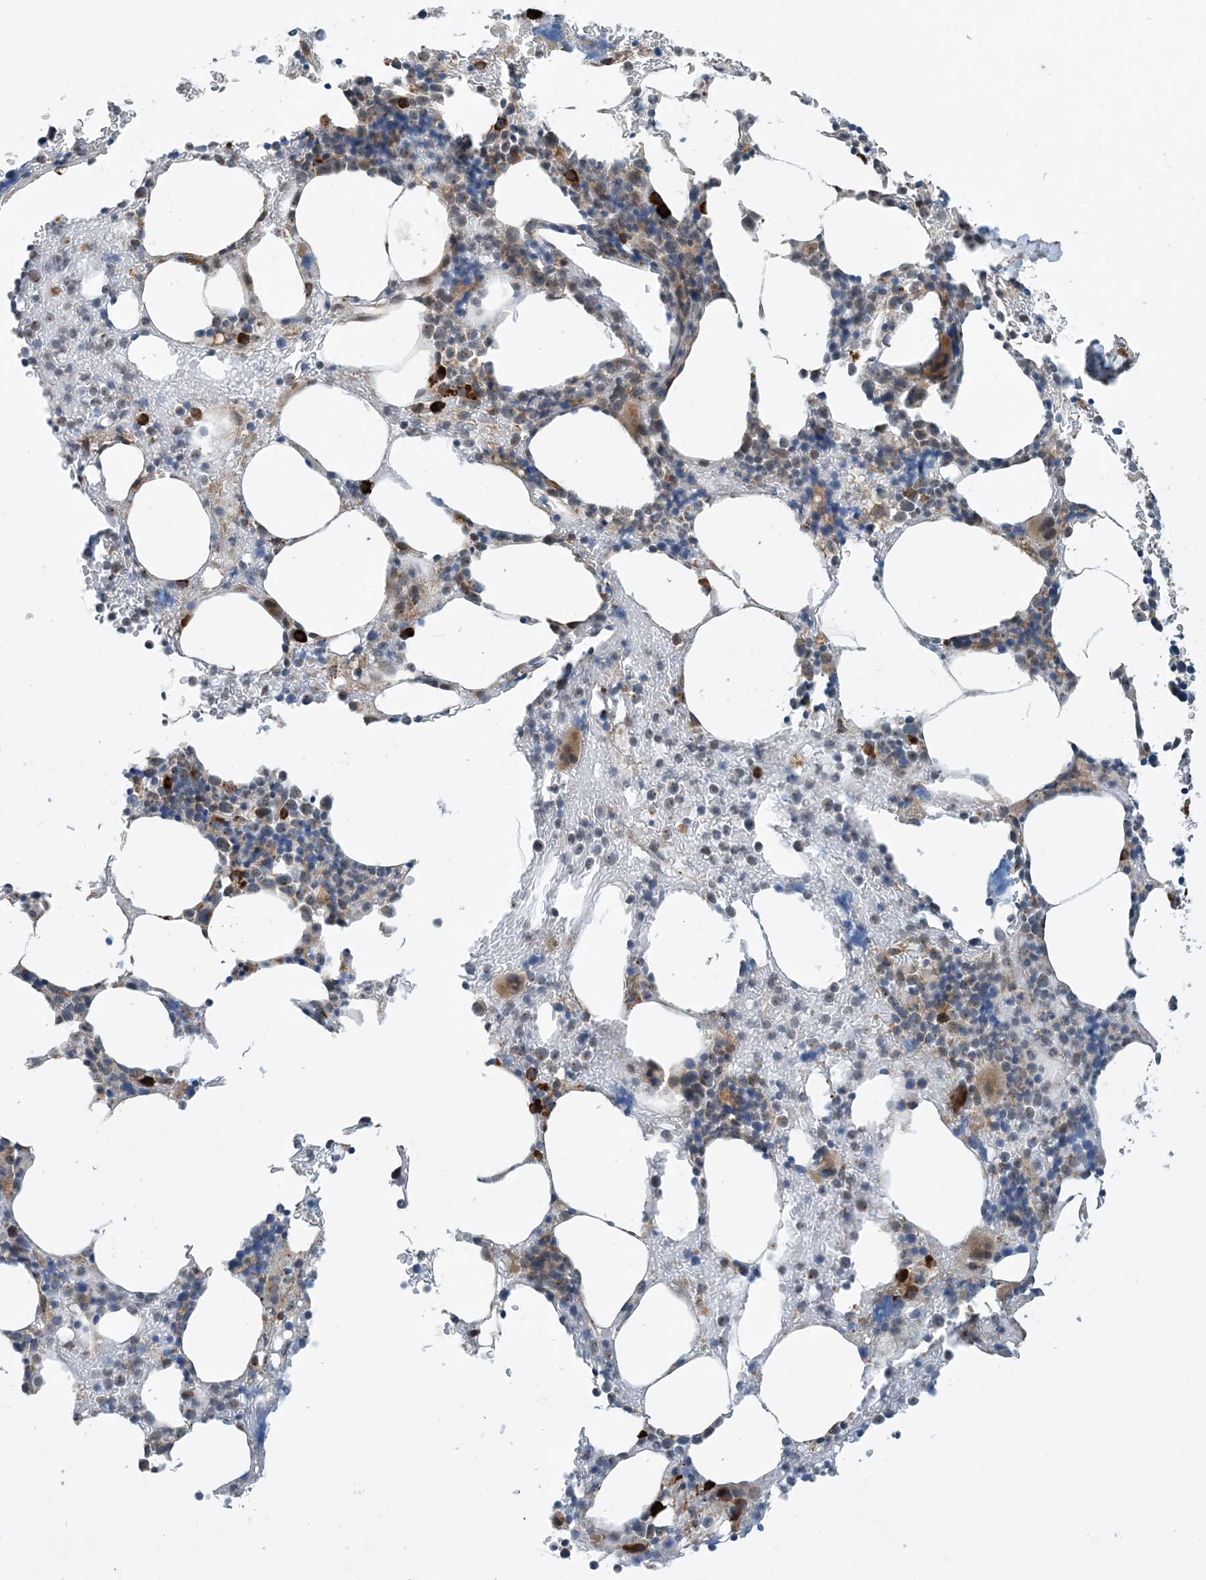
{"staining": {"intensity": "strong", "quantity": "<25%", "location": "cytoplasmic/membranous"}, "tissue": "bone marrow", "cell_type": "Hematopoietic cells", "image_type": "normal", "snomed": [{"axis": "morphology", "description": "Normal tissue, NOS"}, {"axis": "topography", "description": "Bone marrow"}], "caption": "Immunohistochemical staining of normal bone marrow shows <25% levels of strong cytoplasmic/membranous protein positivity in approximately <25% of hematopoietic cells.", "gene": "PHOSPHO2", "patient": {"sex": "male"}}